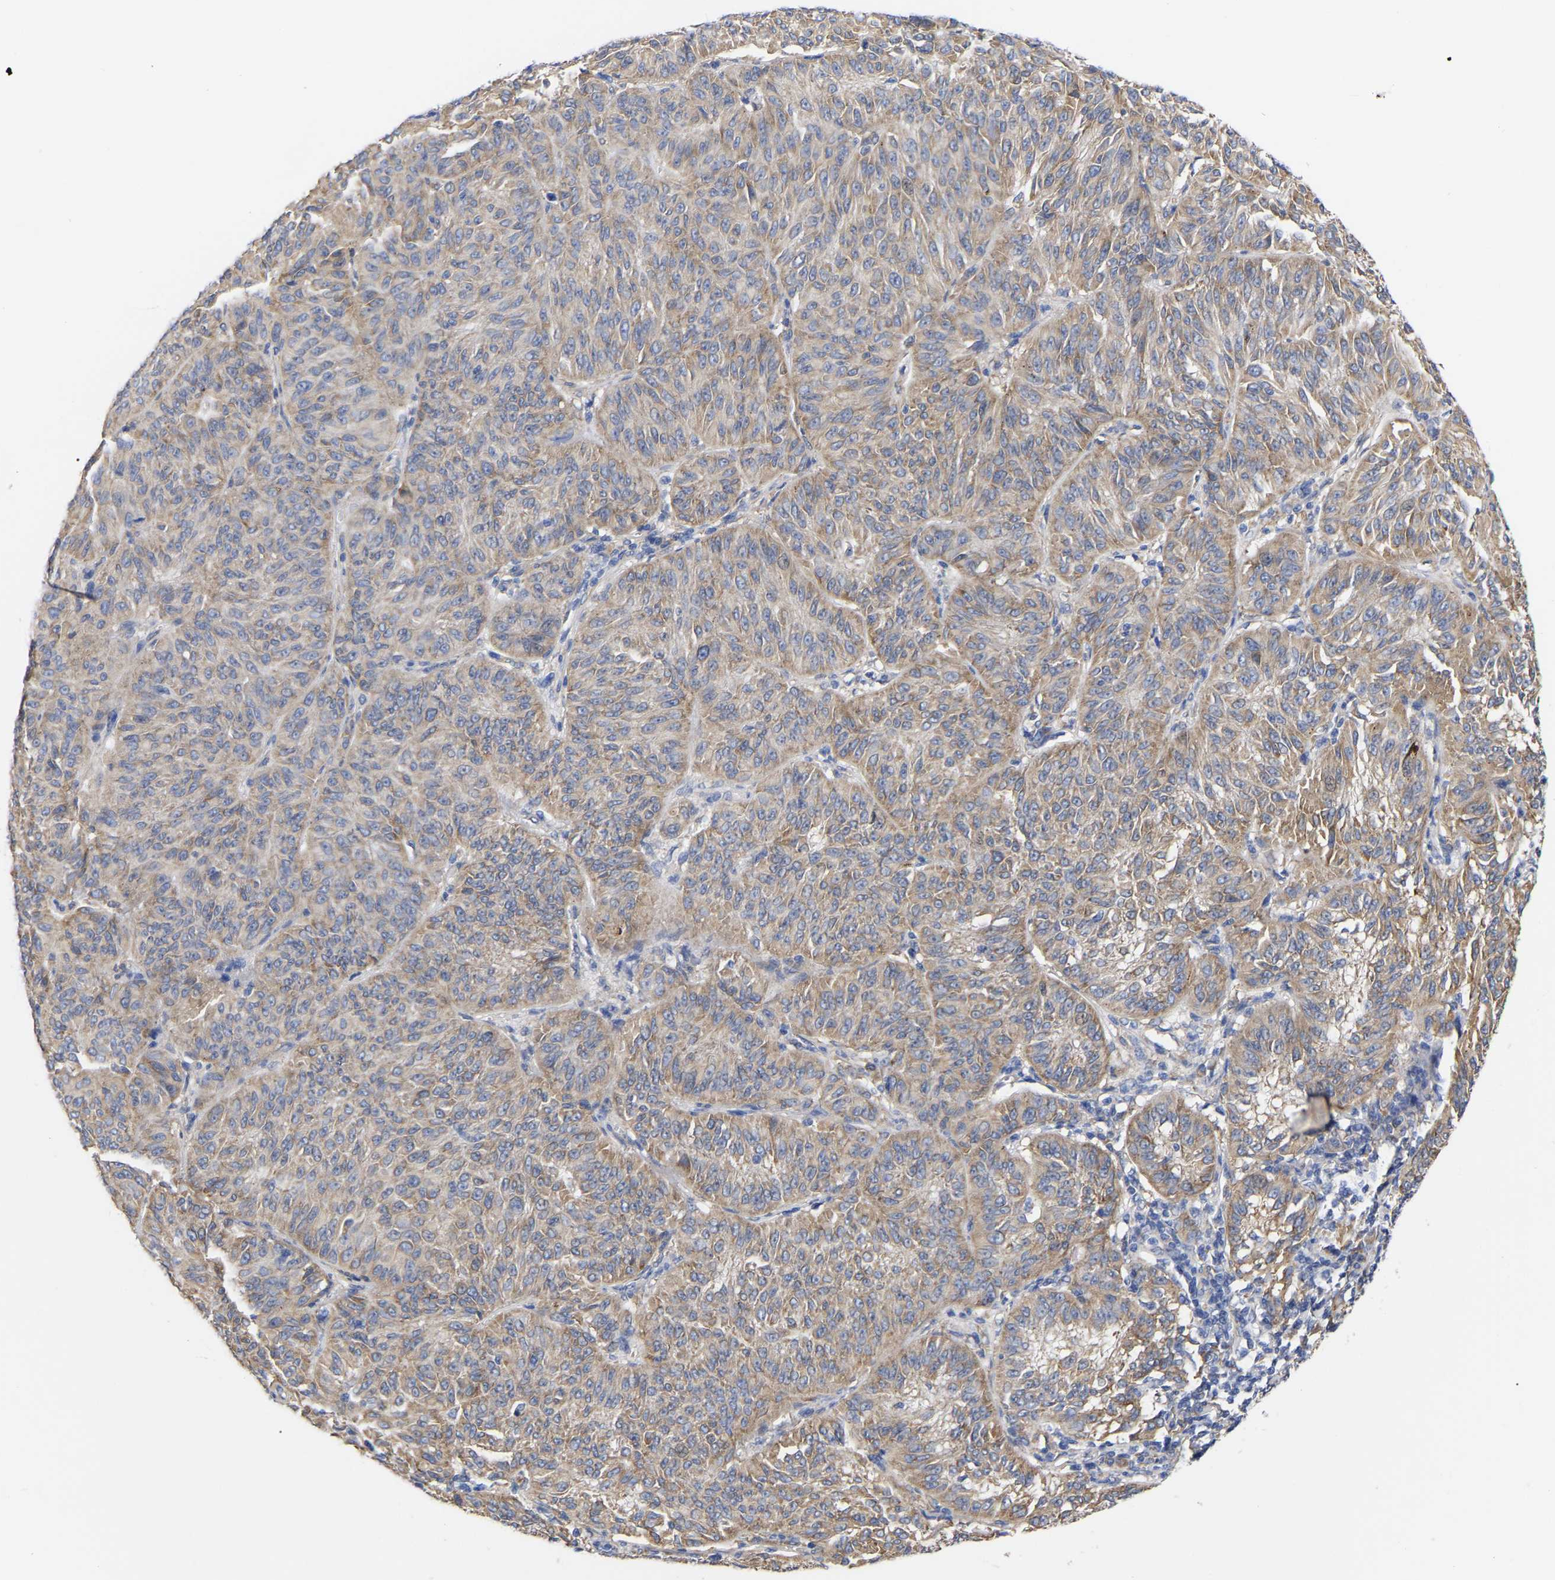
{"staining": {"intensity": "moderate", "quantity": "25%-75%", "location": "cytoplasmic/membranous"}, "tissue": "melanoma", "cell_type": "Tumor cells", "image_type": "cancer", "snomed": [{"axis": "morphology", "description": "Malignant melanoma, NOS"}, {"axis": "topography", "description": "Skin"}], "caption": "Malignant melanoma stained with immunohistochemistry (IHC) shows moderate cytoplasmic/membranous positivity in about 25%-75% of tumor cells. (IHC, brightfield microscopy, high magnification).", "gene": "CFAP298", "patient": {"sex": "female", "age": 72}}